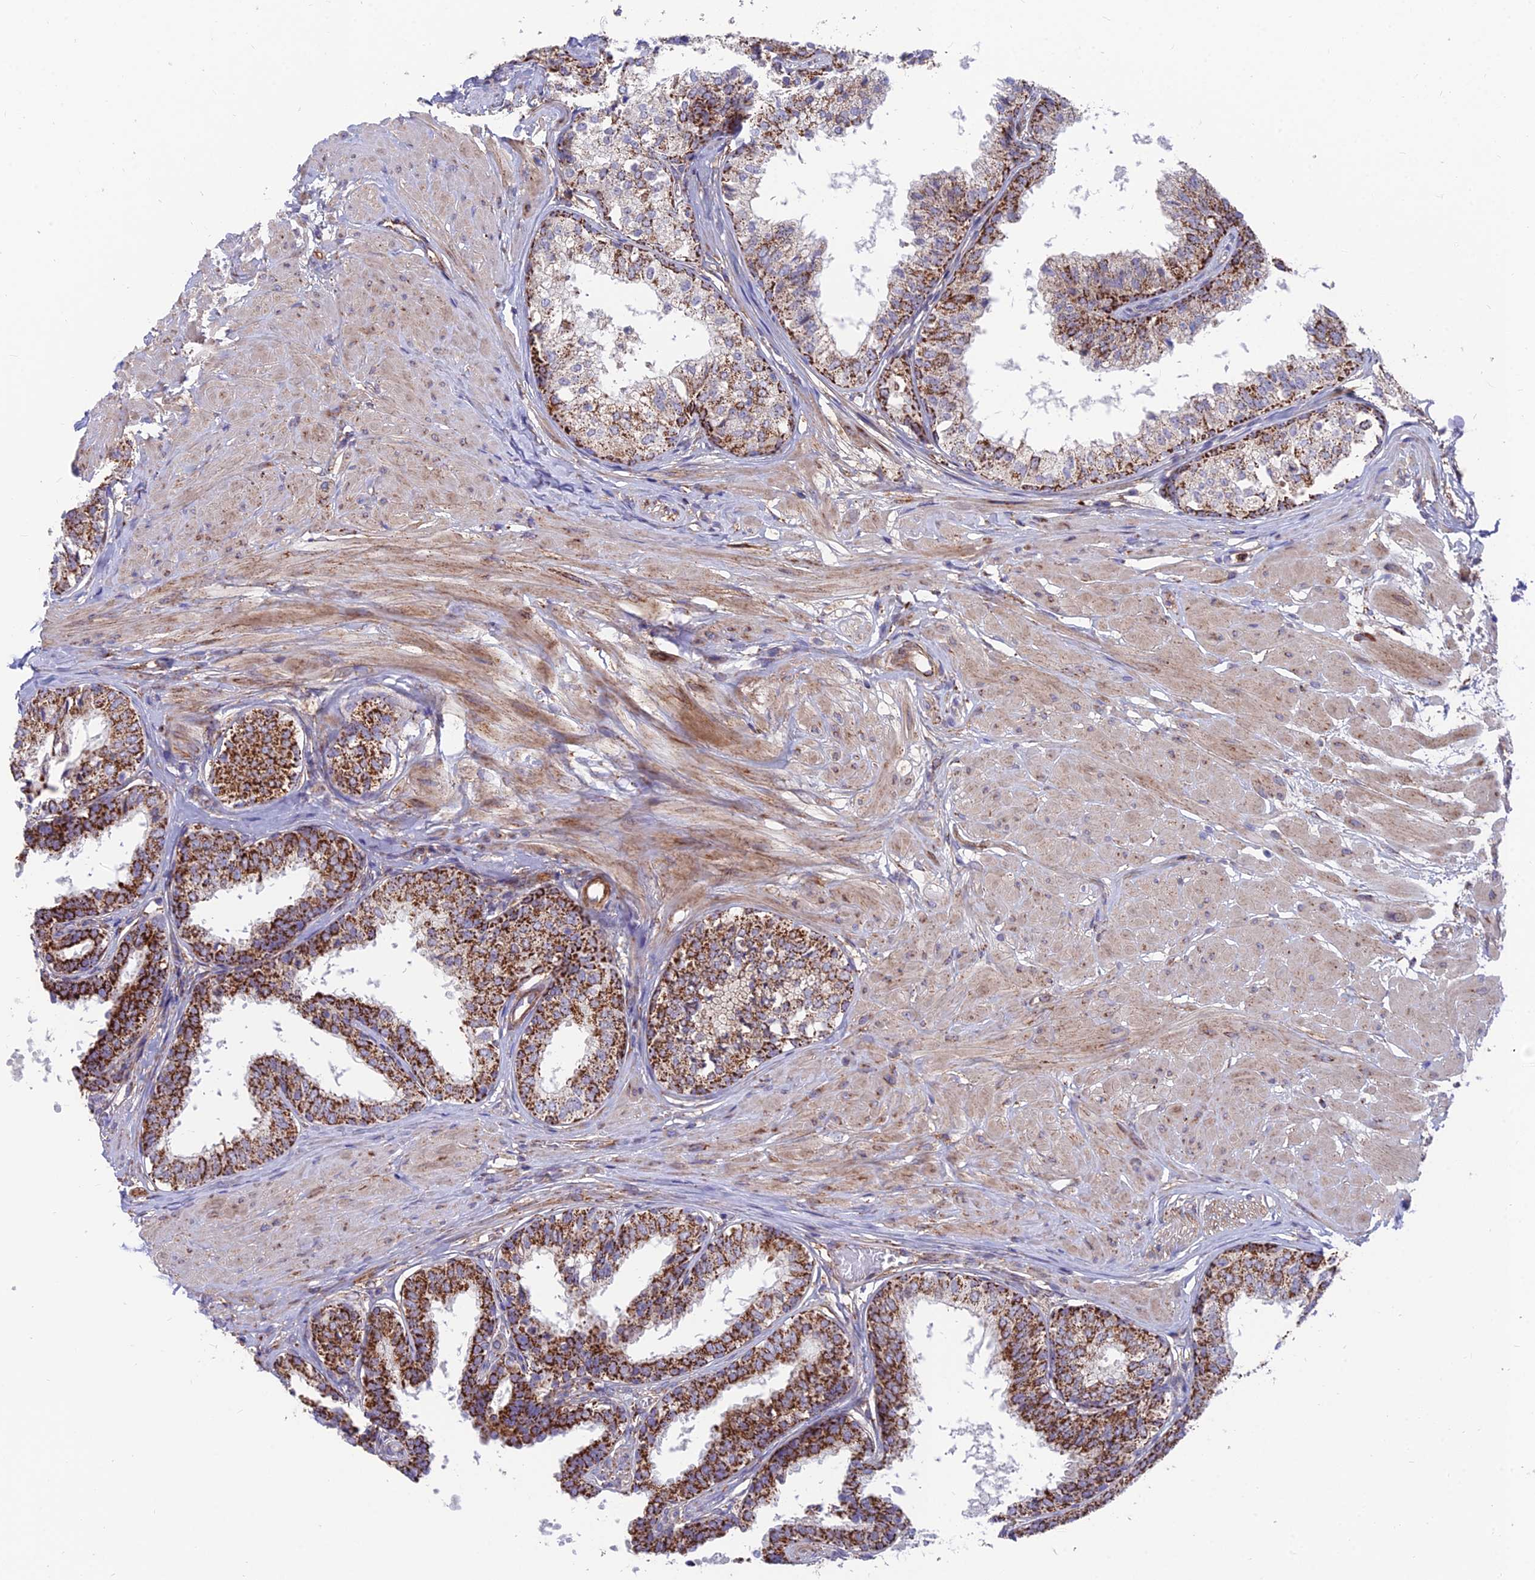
{"staining": {"intensity": "strong", "quantity": "25%-75%", "location": "cytoplasmic/membranous"}, "tissue": "prostate", "cell_type": "Glandular cells", "image_type": "normal", "snomed": [{"axis": "morphology", "description": "Normal tissue, NOS"}, {"axis": "topography", "description": "Prostate"}], "caption": "Brown immunohistochemical staining in unremarkable human prostate reveals strong cytoplasmic/membranous expression in about 25%-75% of glandular cells. (IHC, brightfield microscopy, high magnification).", "gene": "TIGD6", "patient": {"sex": "male", "age": 48}}